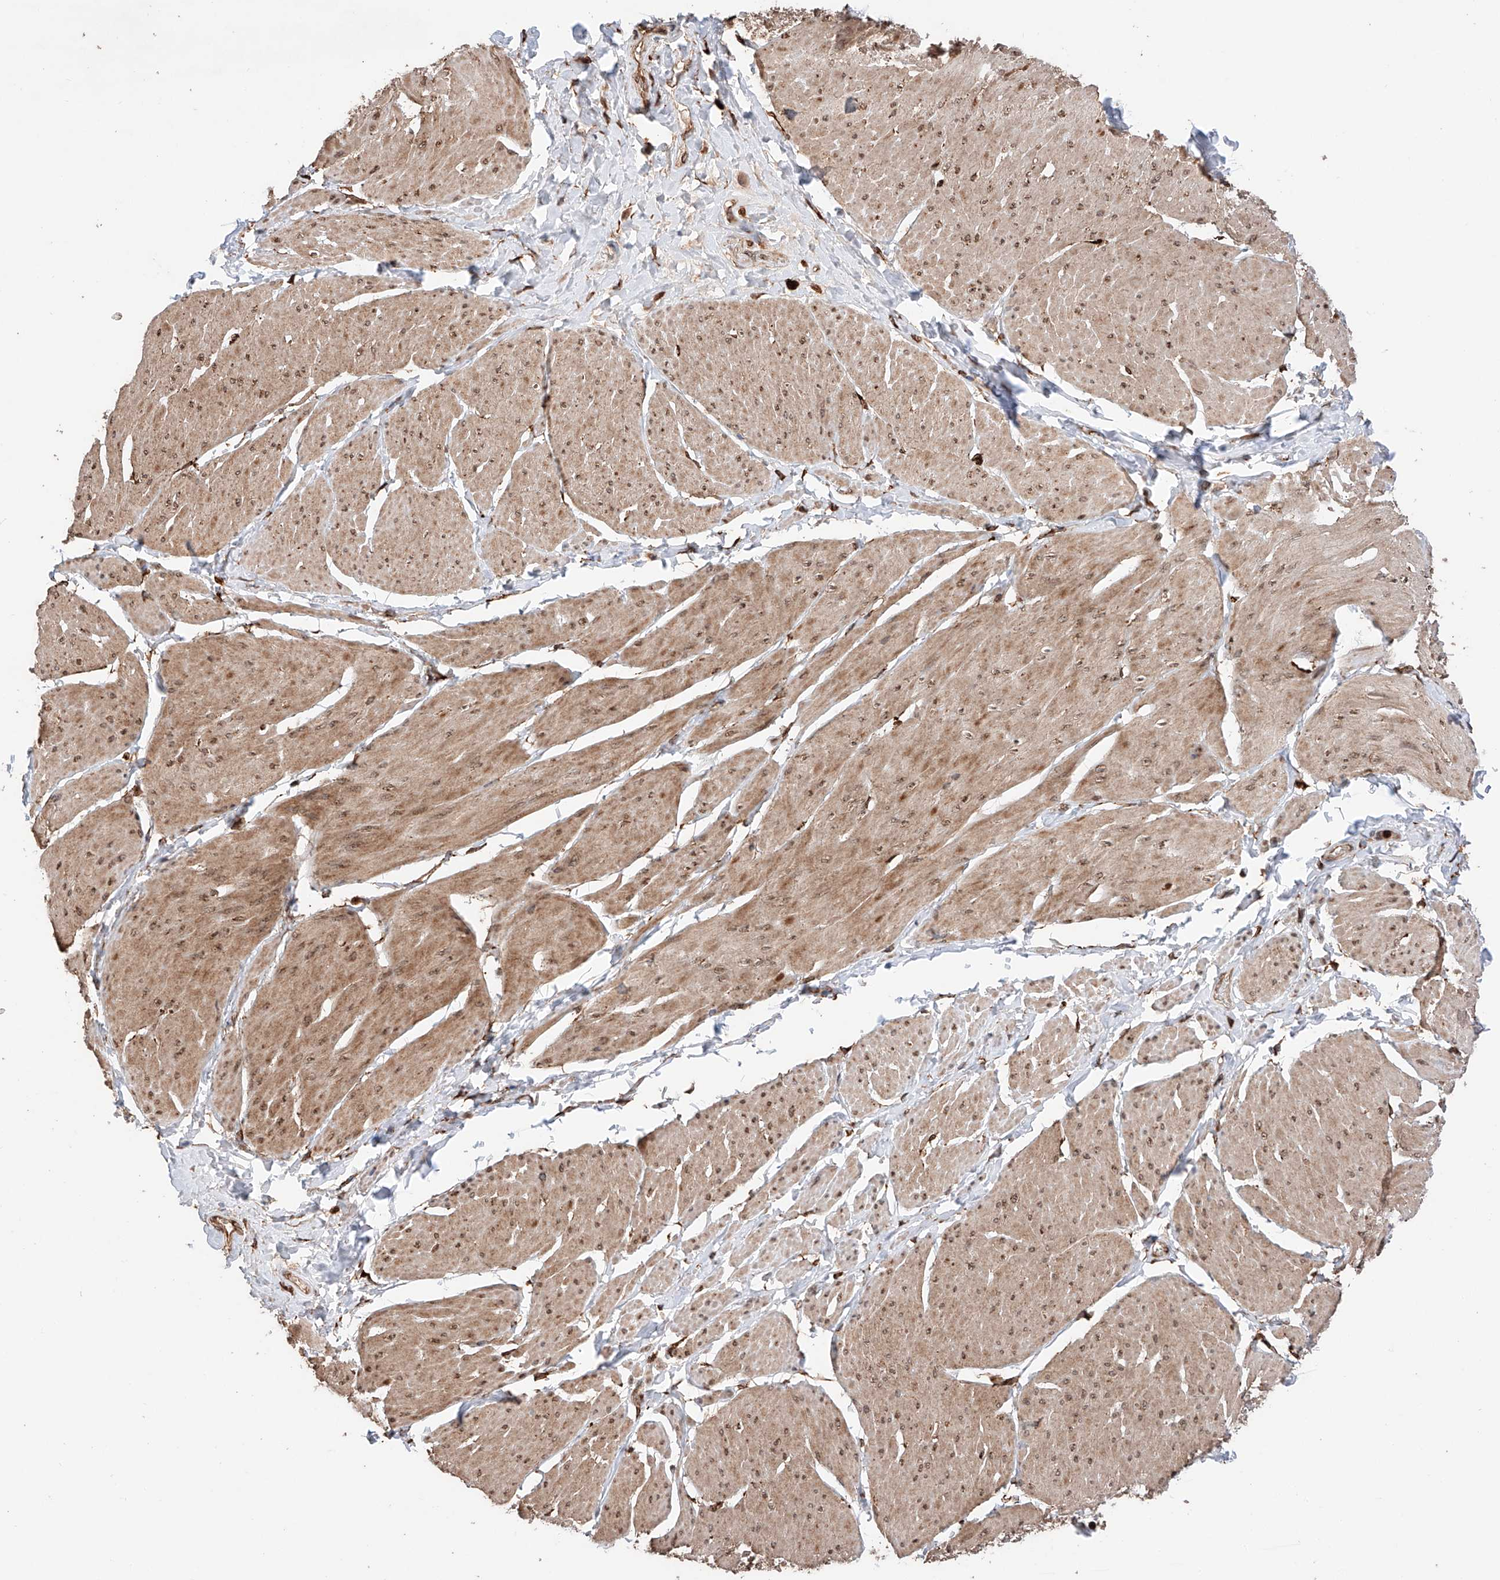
{"staining": {"intensity": "moderate", "quantity": ">75%", "location": "cytoplasmic/membranous,nuclear"}, "tissue": "smooth muscle", "cell_type": "Smooth muscle cells", "image_type": "normal", "snomed": [{"axis": "morphology", "description": "Urothelial carcinoma, High grade"}, {"axis": "topography", "description": "Urinary bladder"}], "caption": "IHC (DAB) staining of normal human smooth muscle exhibits moderate cytoplasmic/membranous,nuclear protein positivity in approximately >75% of smooth muscle cells.", "gene": "DNAH8", "patient": {"sex": "male", "age": 46}}